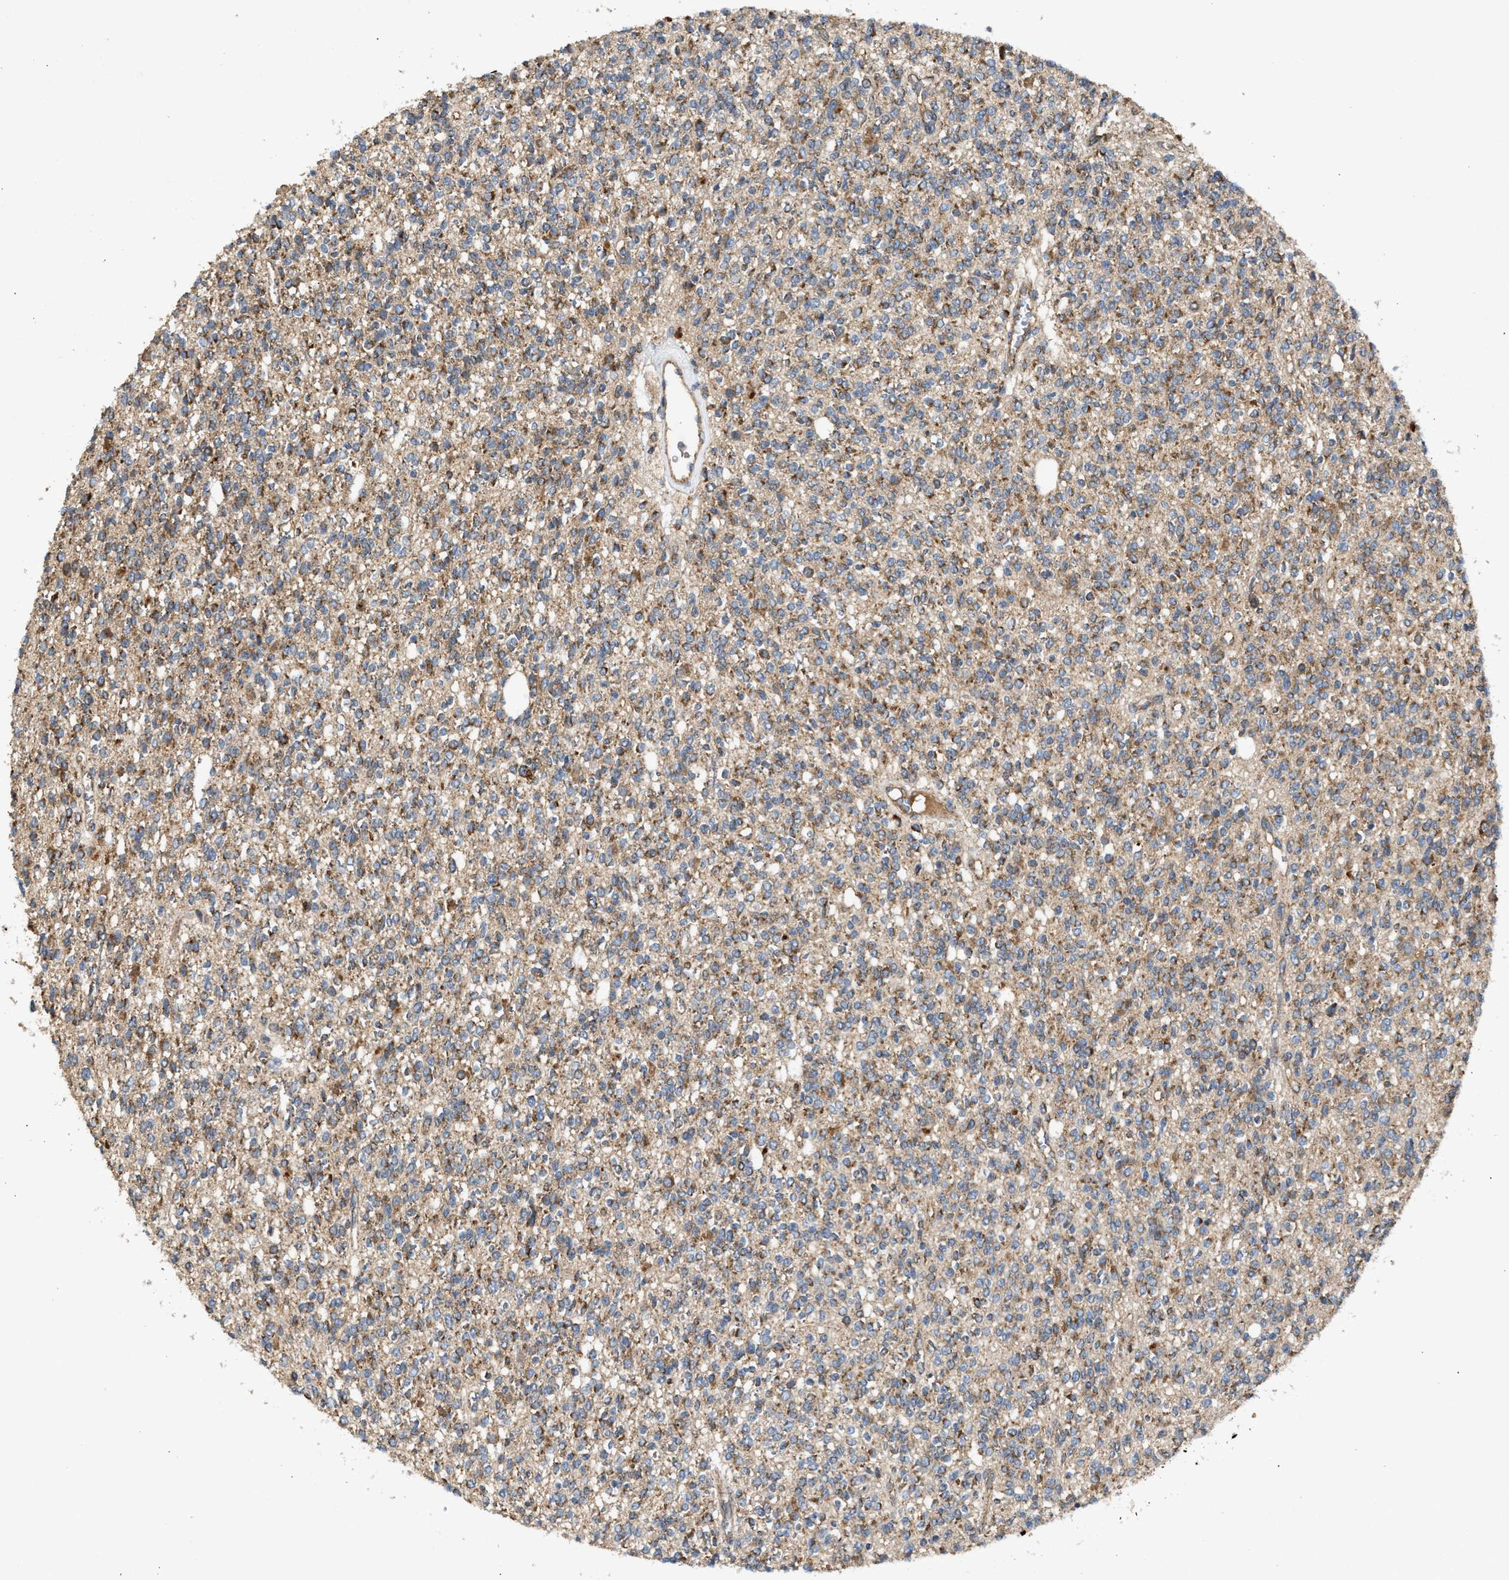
{"staining": {"intensity": "moderate", "quantity": ">75%", "location": "cytoplasmic/membranous"}, "tissue": "glioma", "cell_type": "Tumor cells", "image_type": "cancer", "snomed": [{"axis": "morphology", "description": "Glioma, malignant, High grade"}, {"axis": "topography", "description": "Brain"}], "caption": "Protein expression analysis of human malignant glioma (high-grade) reveals moderate cytoplasmic/membranous expression in approximately >75% of tumor cells.", "gene": "TACO1", "patient": {"sex": "male", "age": 34}}